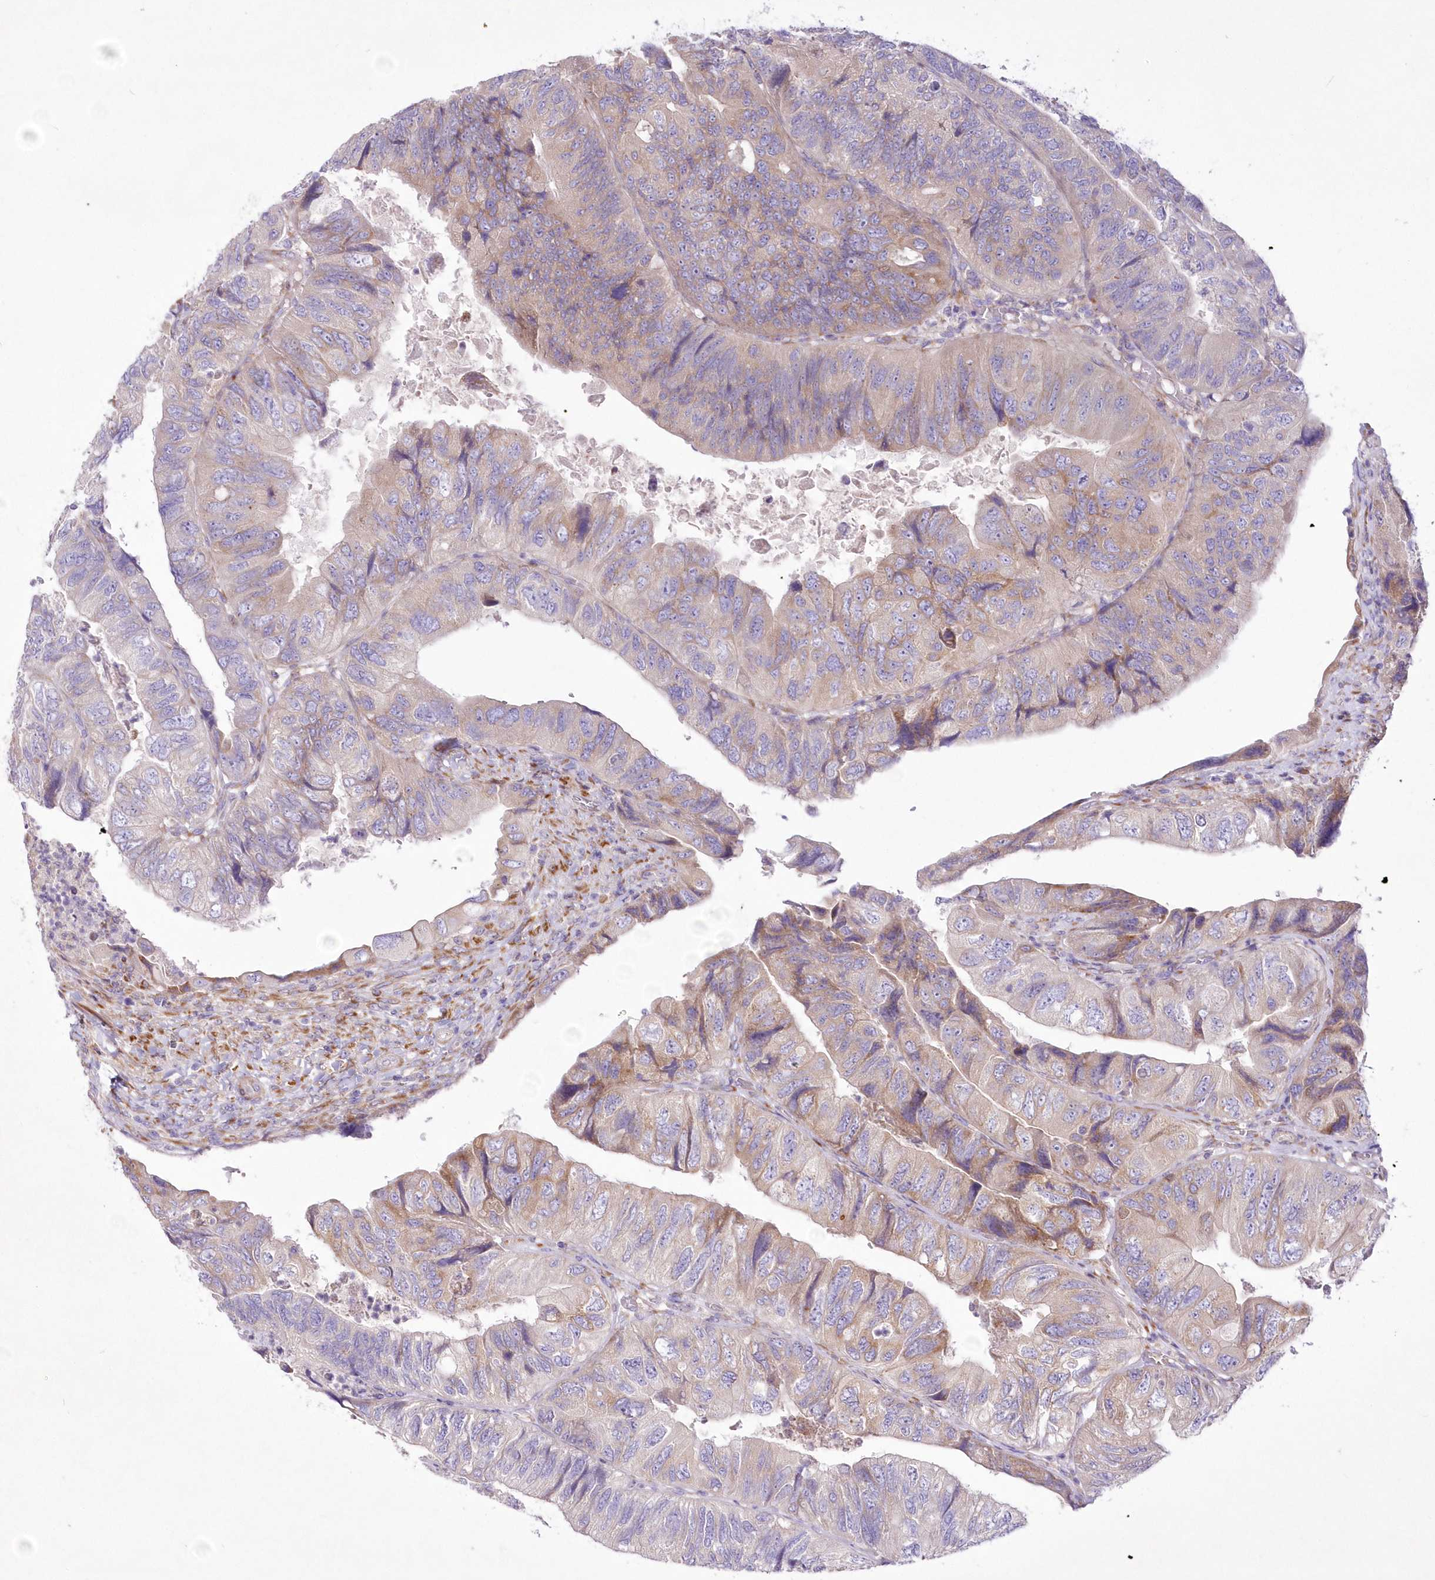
{"staining": {"intensity": "moderate", "quantity": "<25%", "location": "cytoplasmic/membranous"}, "tissue": "colorectal cancer", "cell_type": "Tumor cells", "image_type": "cancer", "snomed": [{"axis": "morphology", "description": "Adenocarcinoma, NOS"}, {"axis": "topography", "description": "Rectum"}], "caption": "IHC photomicrograph of neoplastic tissue: adenocarcinoma (colorectal) stained using IHC exhibits low levels of moderate protein expression localized specifically in the cytoplasmic/membranous of tumor cells, appearing as a cytoplasmic/membranous brown color.", "gene": "ARFGEF3", "patient": {"sex": "male", "age": 63}}